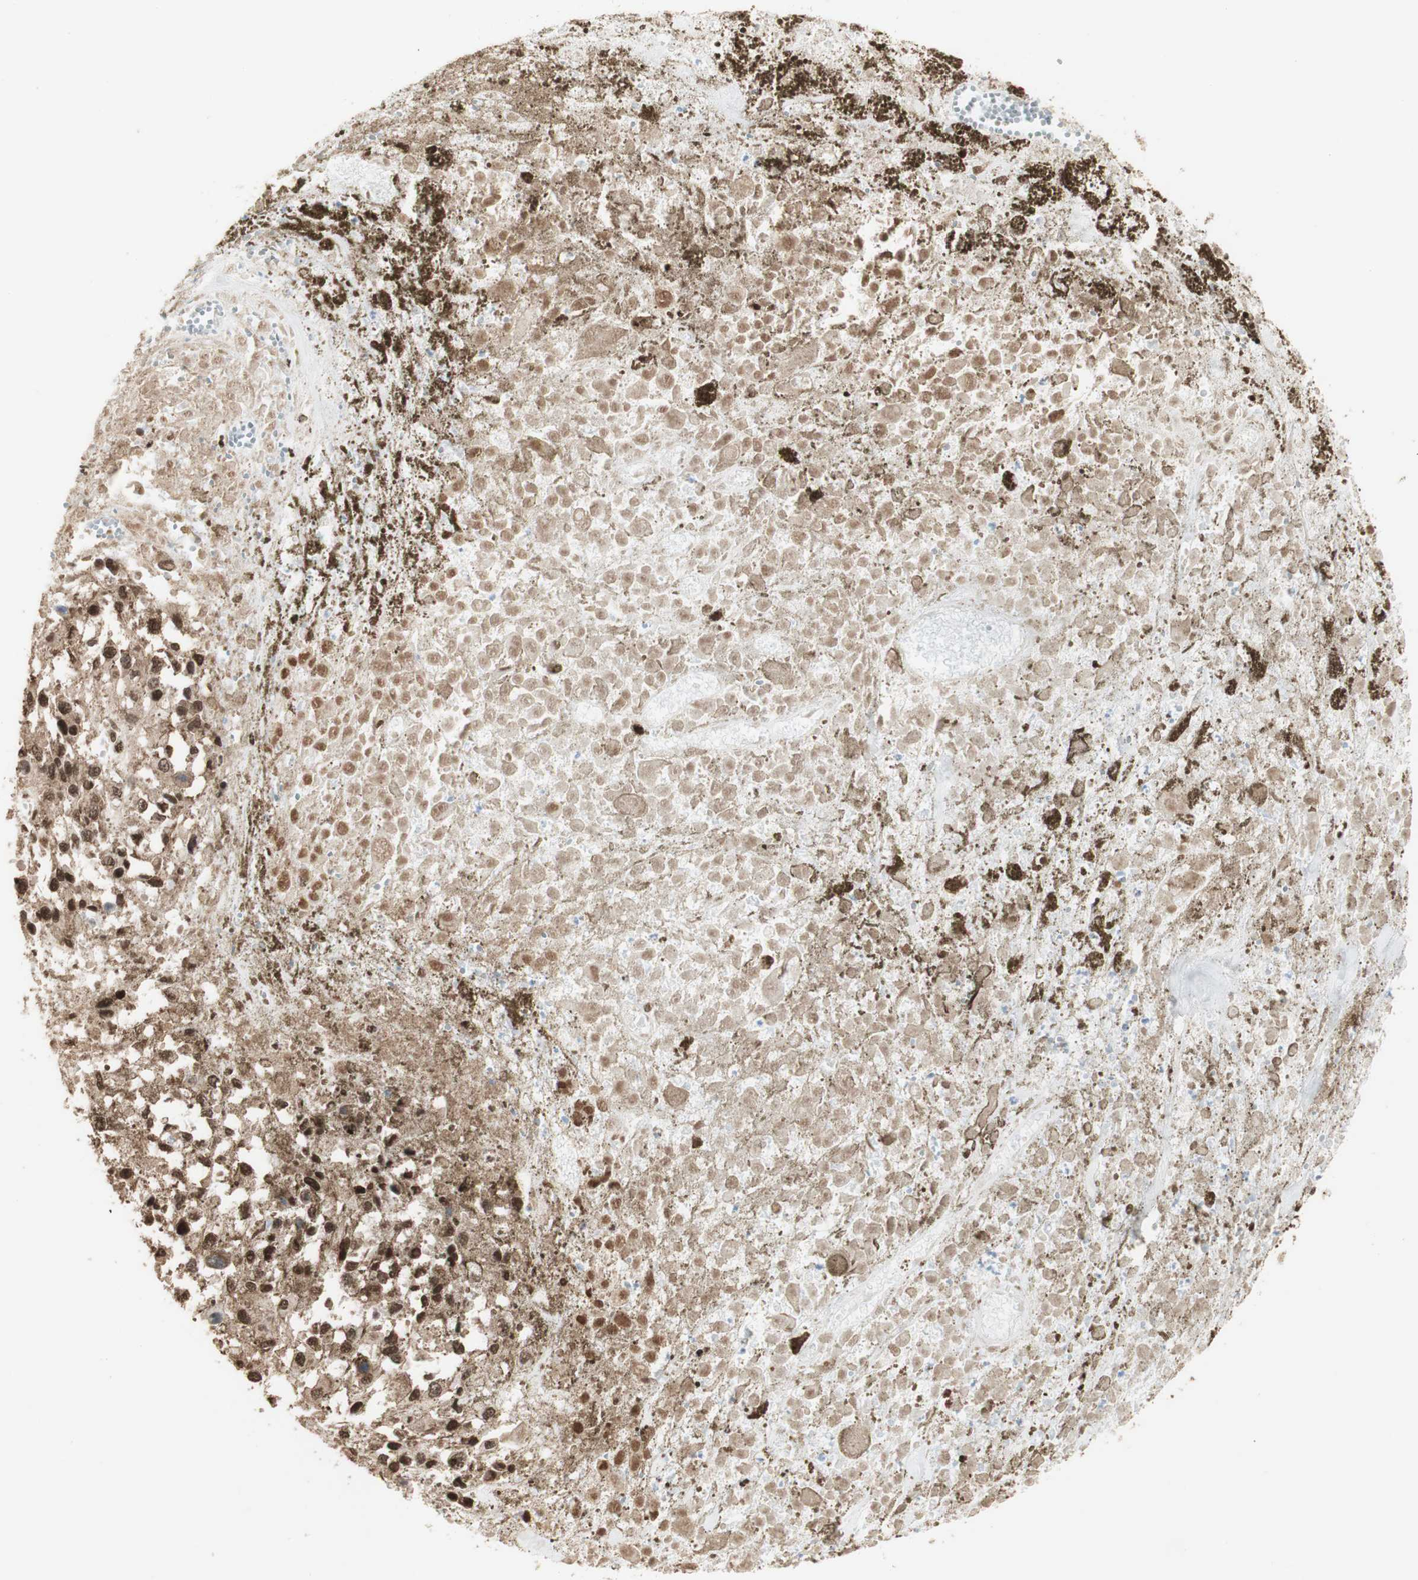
{"staining": {"intensity": "moderate", "quantity": ">75%", "location": "cytoplasmic/membranous,nuclear"}, "tissue": "melanoma", "cell_type": "Tumor cells", "image_type": "cancer", "snomed": [{"axis": "morphology", "description": "Malignant melanoma, Metastatic site"}, {"axis": "topography", "description": "Lymph node"}], "caption": "Protein expression analysis of human melanoma reveals moderate cytoplasmic/membranous and nuclear positivity in approximately >75% of tumor cells.", "gene": "HNRNPA2B1", "patient": {"sex": "male", "age": 59}}